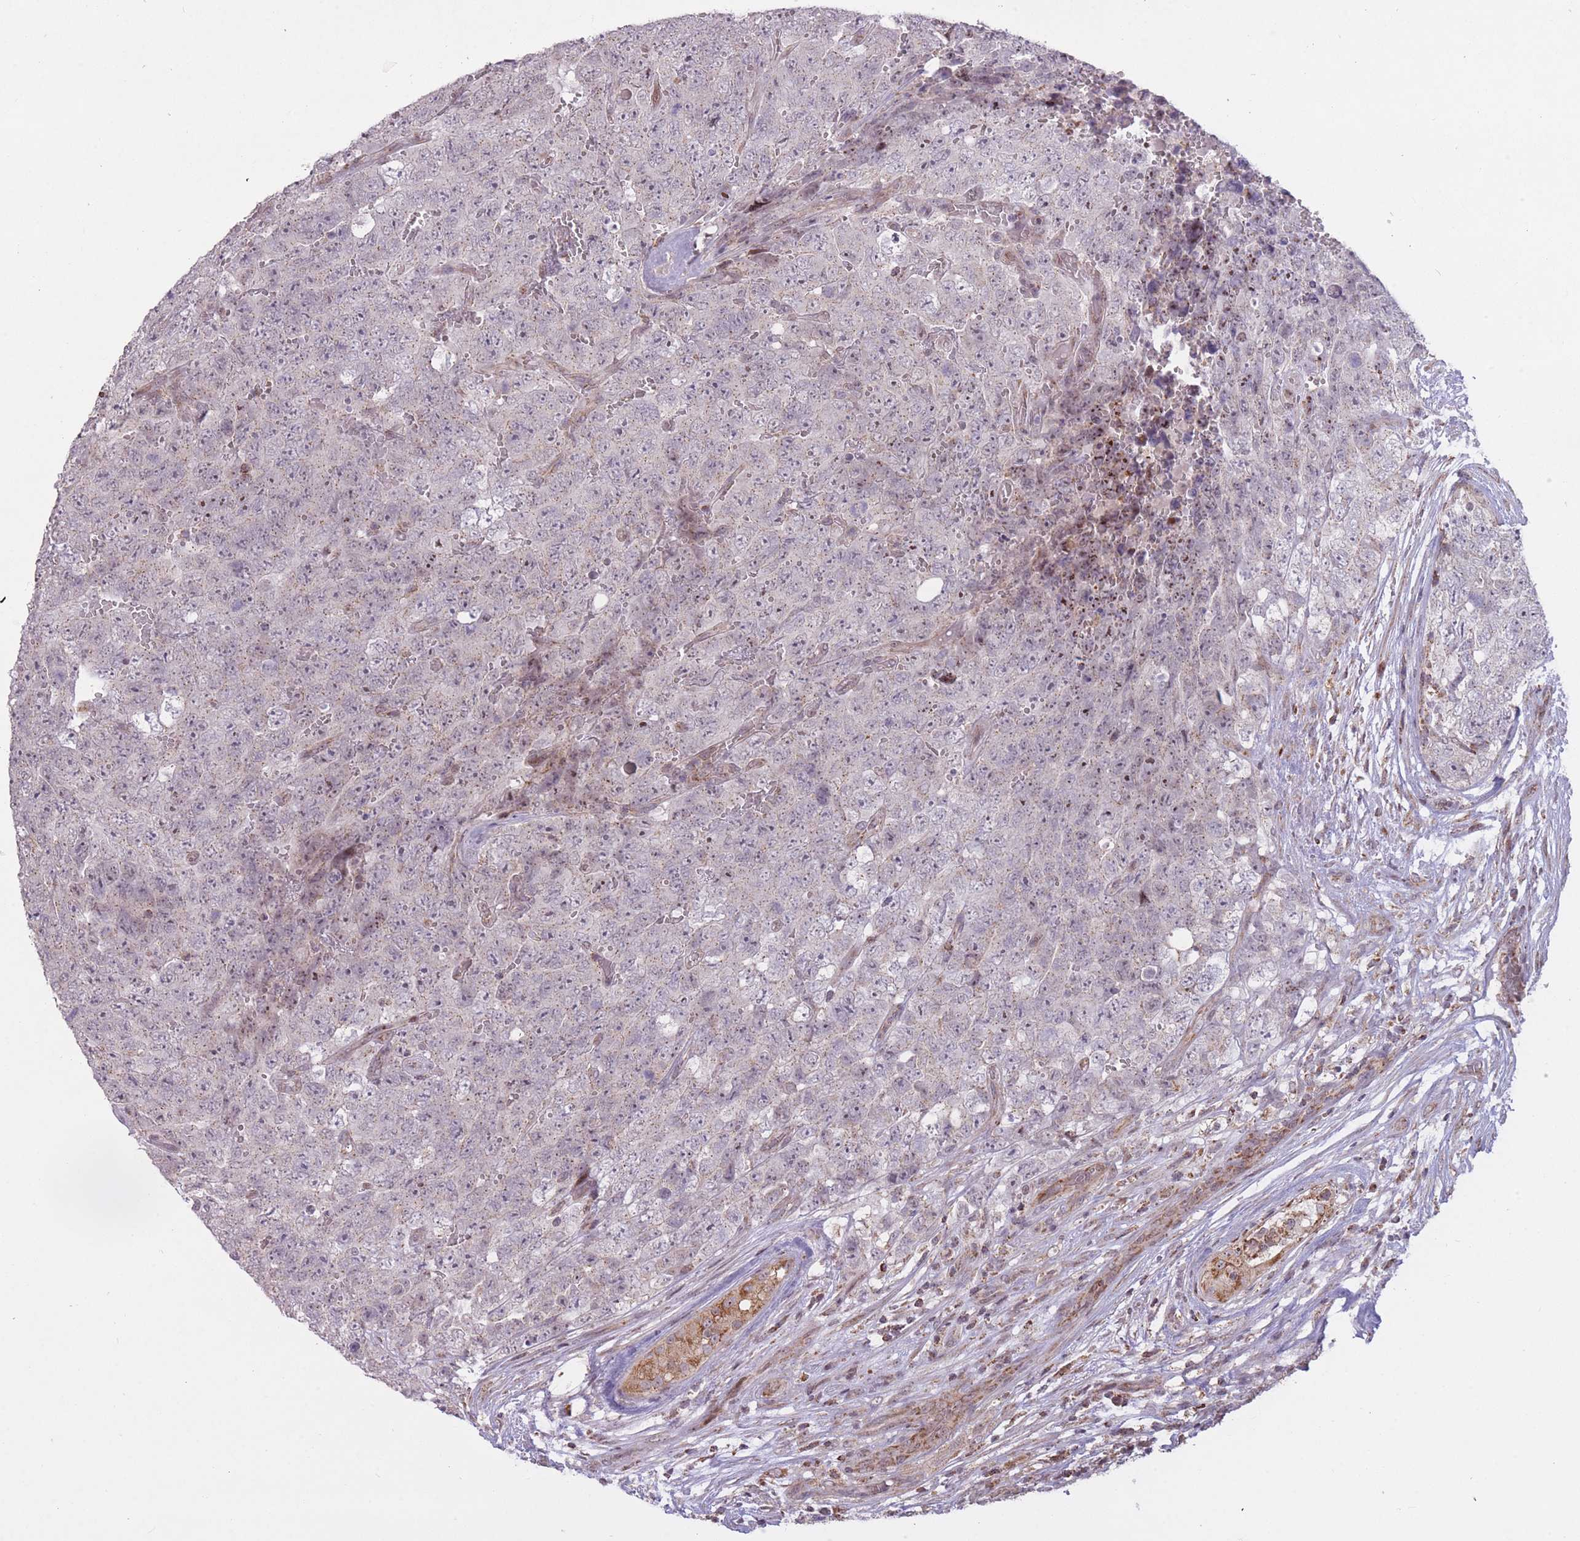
{"staining": {"intensity": "moderate", "quantity": "<25%", "location": "nuclear"}, "tissue": "testis cancer", "cell_type": "Tumor cells", "image_type": "cancer", "snomed": [{"axis": "morphology", "description": "Seminoma, NOS"}, {"axis": "morphology", "description": "Teratoma, malignant, NOS"}, {"axis": "topography", "description": "Testis"}], "caption": "High-magnification brightfield microscopy of testis cancer stained with DAB (brown) and counterstained with hematoxylin (blue). tumor cells exhibit moderate nuclear positivity is appreciated in approximately<25% of cells.", "gene": "DPYSL4", "patient": {"sex": "male", "age": 34}}